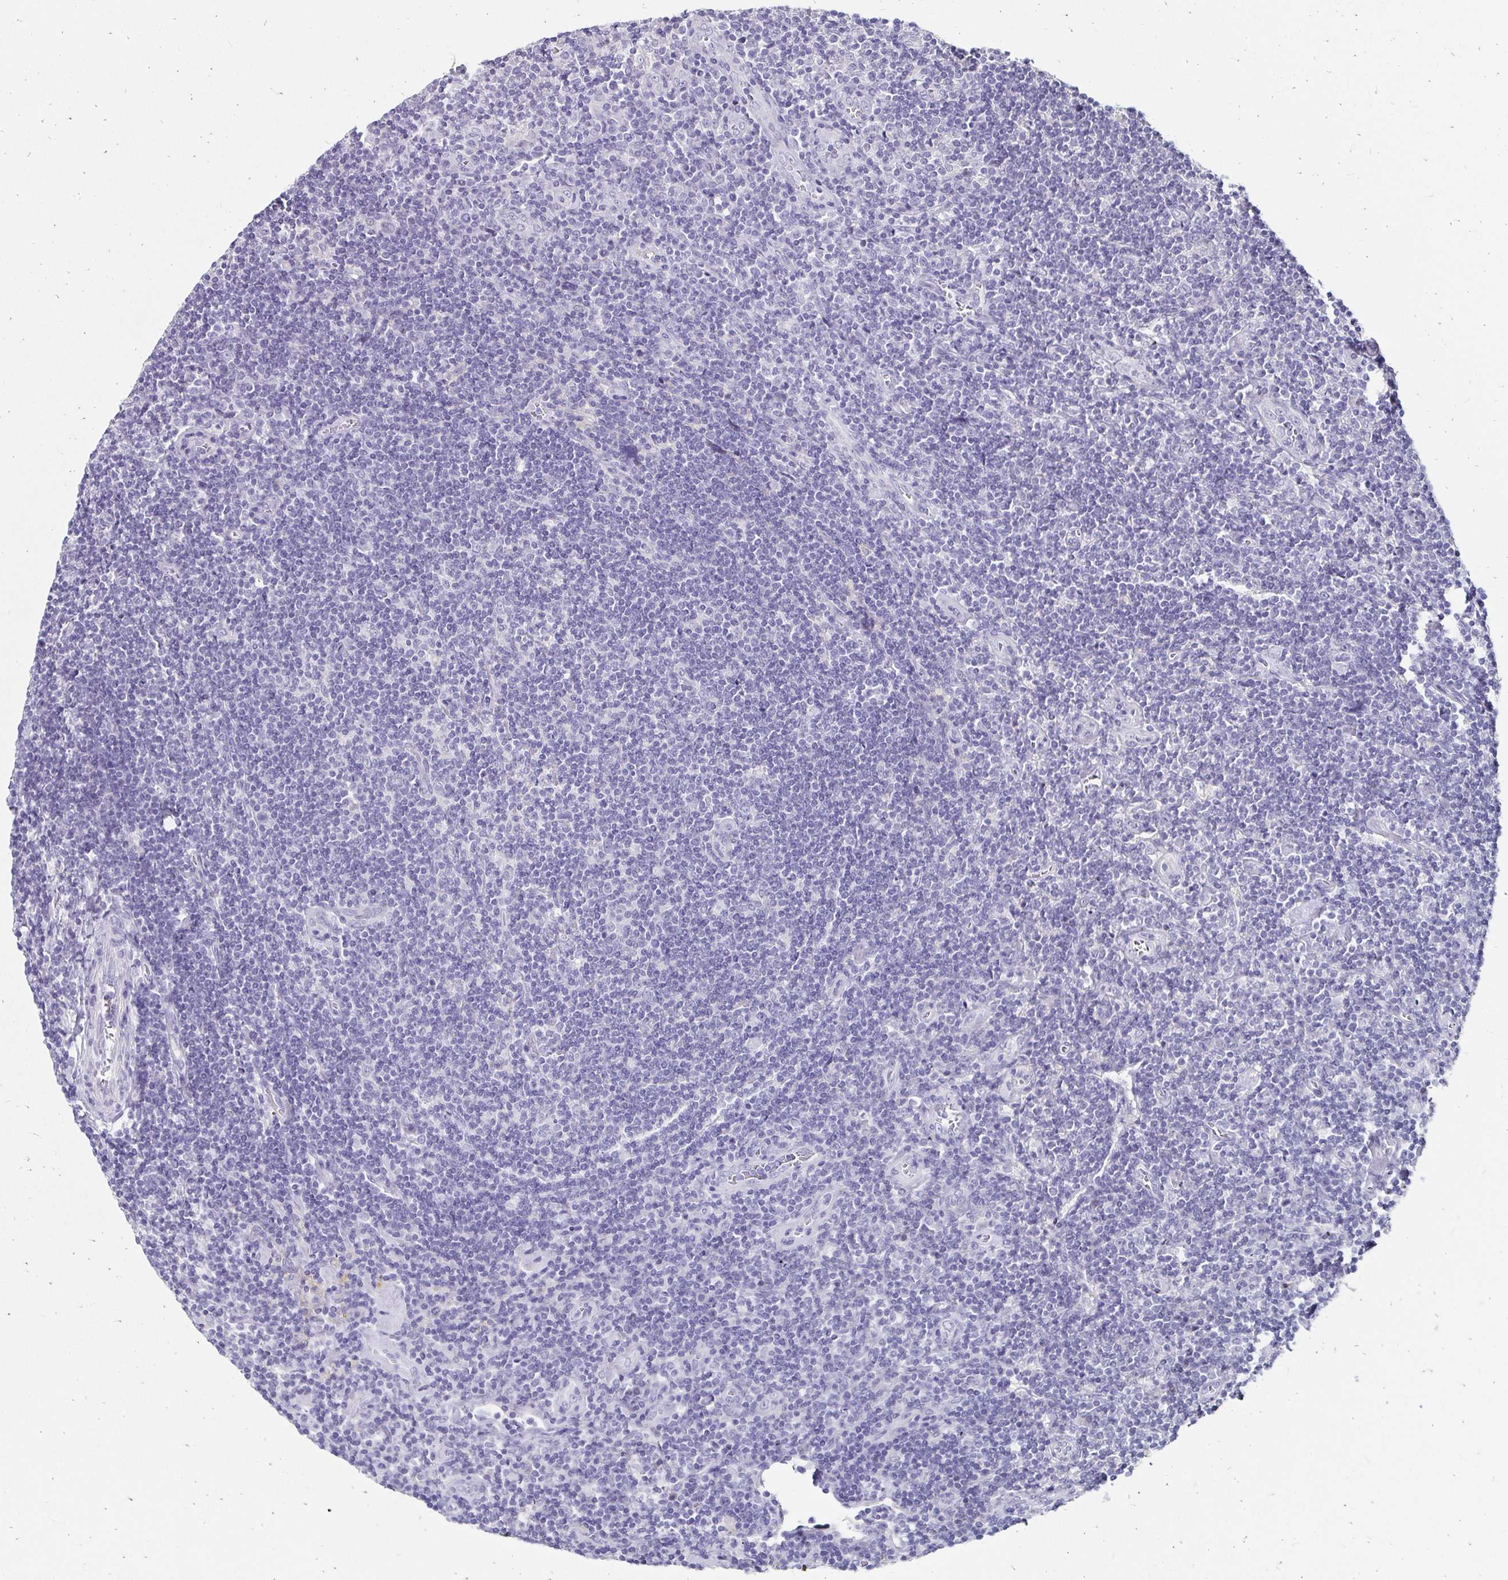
{"staining": {"intensity": "negative", "quantity": "none", "location": "none"}, "tissue": "lymphoma", "cell_type": "Tumor cells", "image_type": "cancer", "snomed": [{"axis": "morphology", "description": "Hodgkin's disease, NOS"}, {"axis": "topography", "description": "Lymph node"}], "caption": "Immunohistochemistry (IHC) of Hodgkin's disease demonstrates no positivity in tumor cells. (DAB immunohistochemistry (IHC) visualized using brightfield microscopy, high magnification).", "gene": "SCG3", "patient": {"sex": "male", "age": 40}}